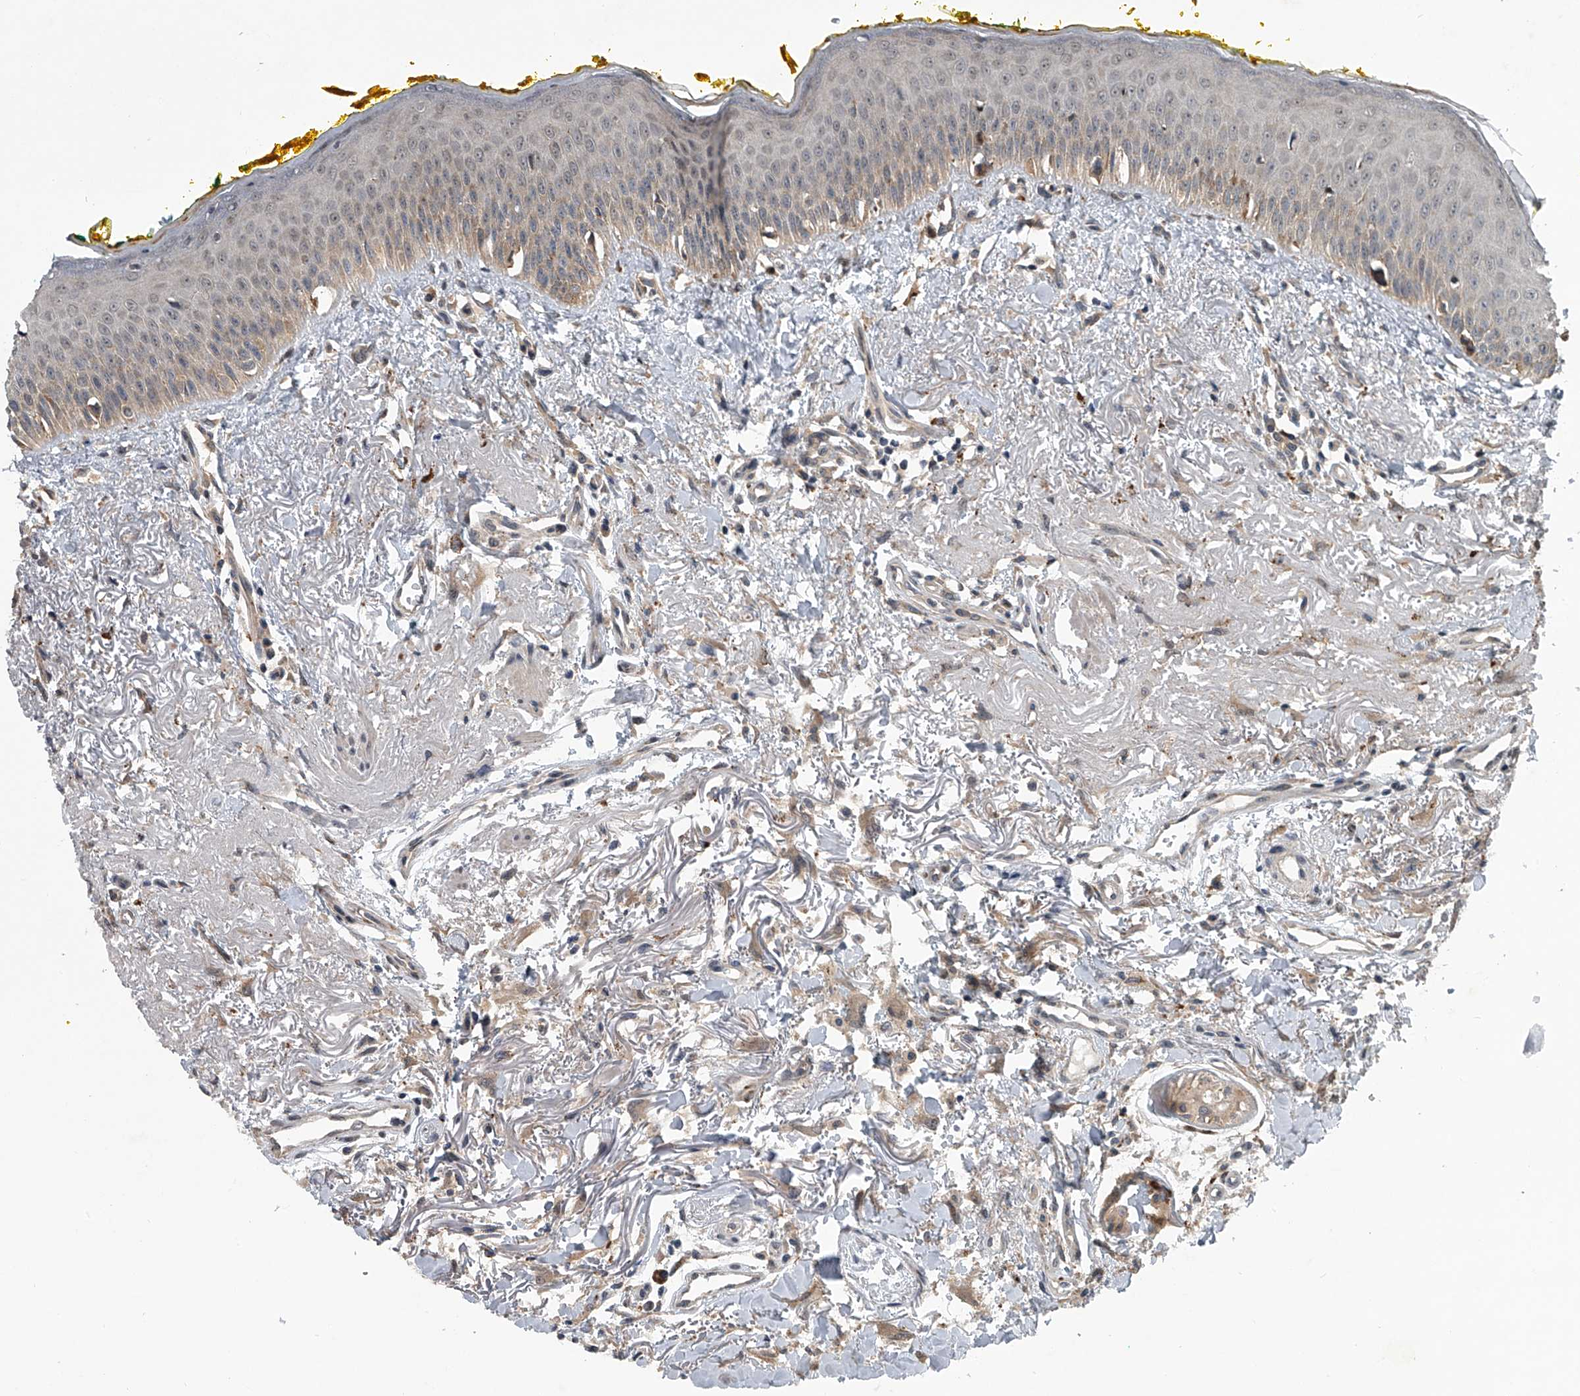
{"staining": {"intensity": "moderate", "quantity": "25%-75%", "location": "cytoplasmic/membranous"}, "tissue": "oral mucosa", "cell_type": "Squamous epithelial cells", "image_type": "normal", "snomed": [{"axis": "morphology", "description": "Normal tissue, NOS"}, {"axis": "topography", "description": "Oral tissue"}], "caption": "Immunohistochemistry micrograph of unremarkable oral mucosa: oral mucosa stained using immunohistochemistry shows medium levels of moderate protein expression localized specifically in the cytoplasmic/membranous of squamous epithelial cells, appearing as a cytoplasmic/membranous brown color.", "gene": "GEMIN8", "patient": {"sex": "female", "age": 70}}